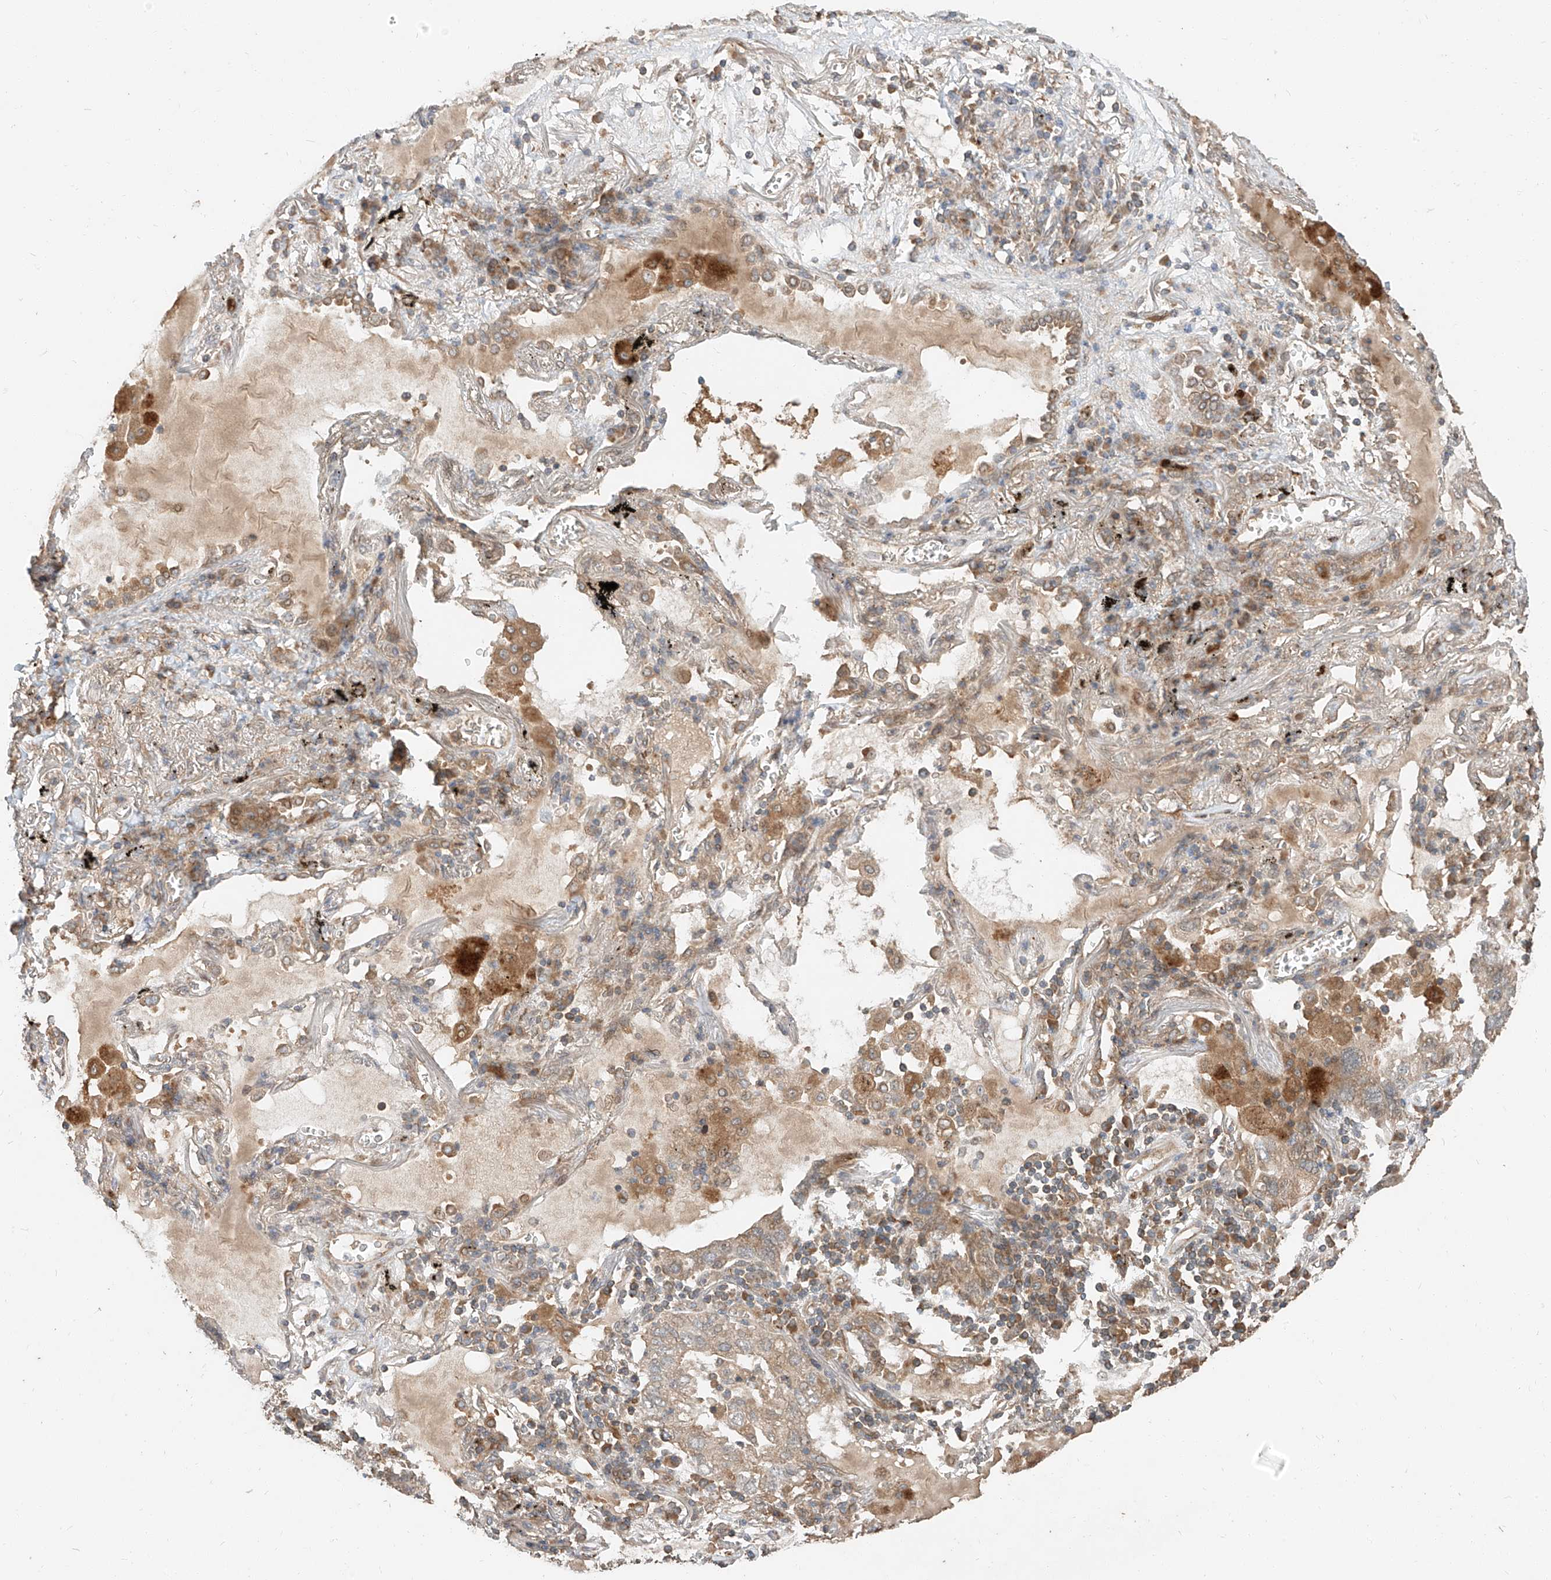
{"staining": {"intensity": "weak", "quantity": "<25%", "location": "cytoplasmic/membranous"}, "tissue": "lung cancer", "cell_type": "Tumor cells", "image_type": "cancer", "snomed": [{"axis": "morphology", "description": "Adenocarcinoma, NOS"}, {"axis": "topography", "description": "Lung"}], "caption": "A high-resolution image shows immunohistochemistry (IHC) staining of lung cancer, which exhibits no significant staining in tumor cells. (Stains: DAB (3,3'-diaminobenzidine) immunohistochemistry (IHC) with hematoxylin counter stain, Microscopy: brightfield microscopy at high magnification).", "gene": "STX19", "patient": {"sex": "male", "age": 65}}